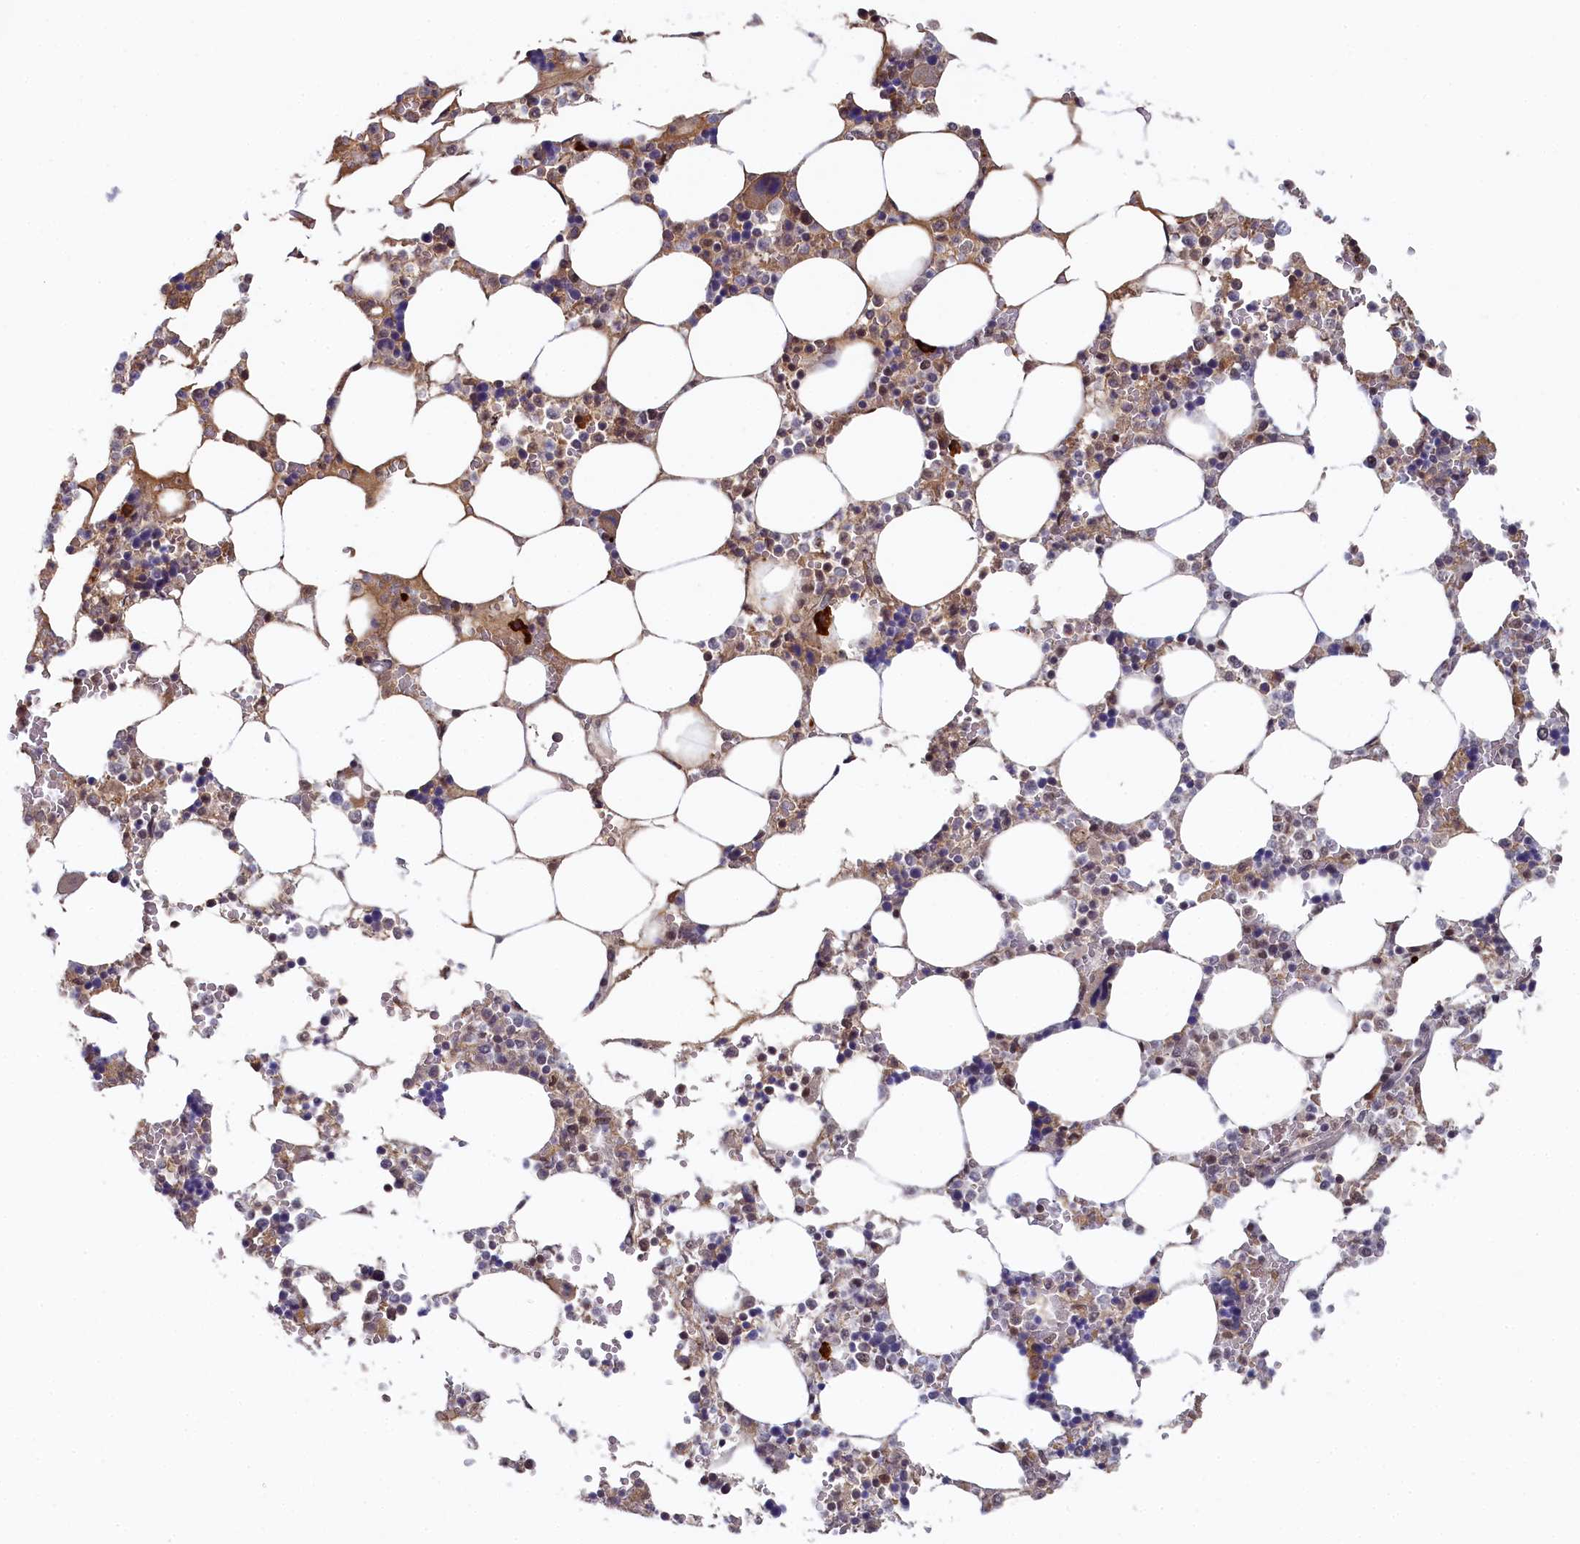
{"staining": {"intensity": "moderate", "quantity": "<25%", "location": "nuclear"}, "tissue": "bone marrow", "cell_type": "Hematopoietic cells", "image_type": "normal", "snomed": [{"axis": "morphology", "description": "Normal tissue, NOS"}, {"axis": "topography", "description": "Bone marrow"}], "caption": "Immunohistochemical staining of benign bone marrow shows <25% levels of moderate nuclear protein positivity in about <25% of hematopoietic cells. (DAB (3,3'-diaminobenzidine) IHC with brightfield microscopy, high magnification).", "gene": "INTS14", "patient": {"sex": "male", "age": 64}}